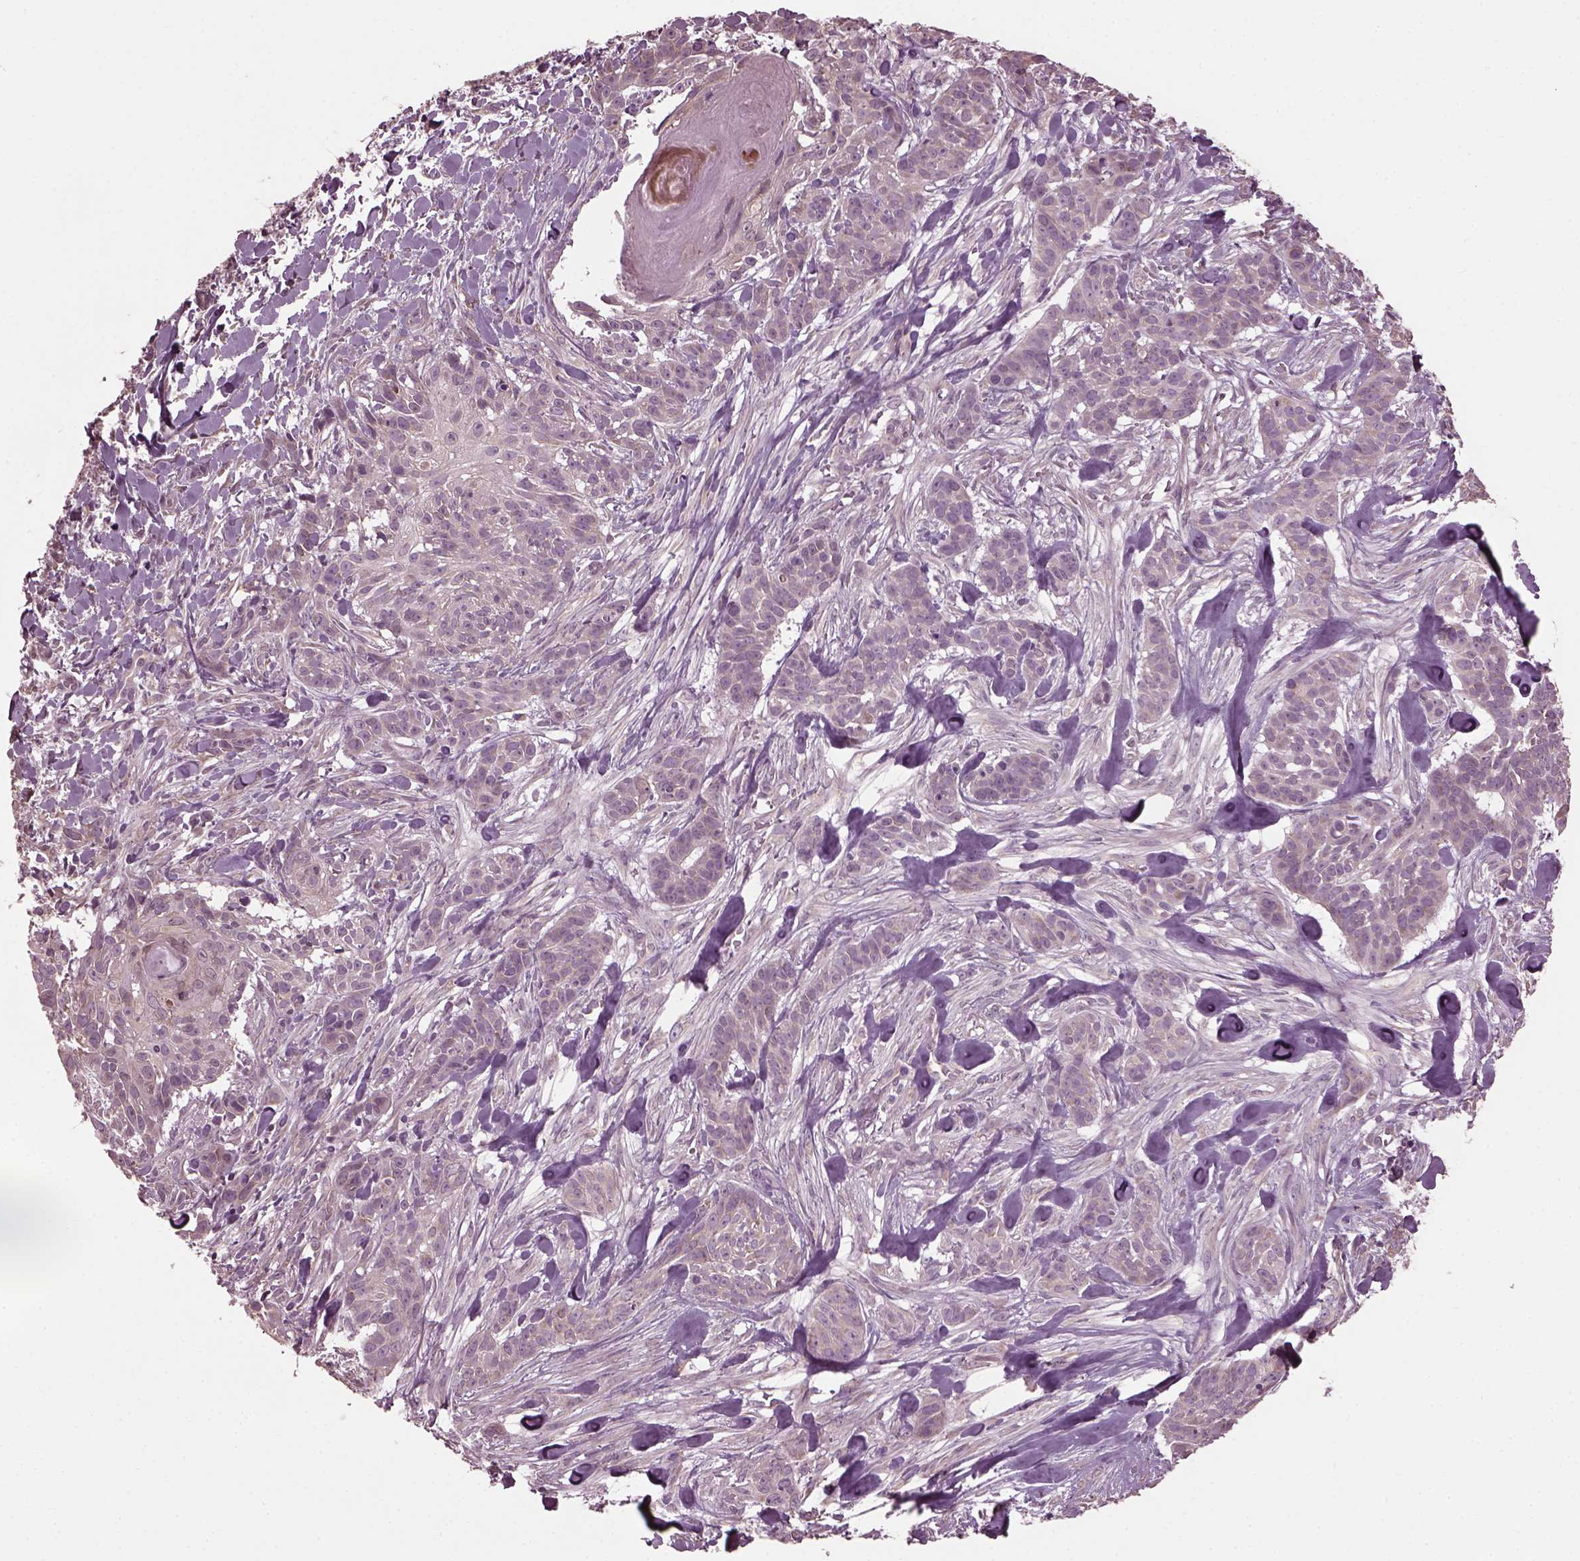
{"staining": {"intensity": "negative", "quantity": "none", "location": "none"}, "tissue": "skin cancer", "cell_type": "Tumor cells", "image_type": "cancer", "snomed": [{"axis": "morphology", "description": "Basal cell carcinoma"}, {"axis": "topography", "description": "Skin"}], "caption": "This is an immunohistochemistry image of skin cancer (basal cell carcinoma). There is no expression in tumor cells.", "gene": "CABP5", "patient": {"sex": "male", "age": 87}}